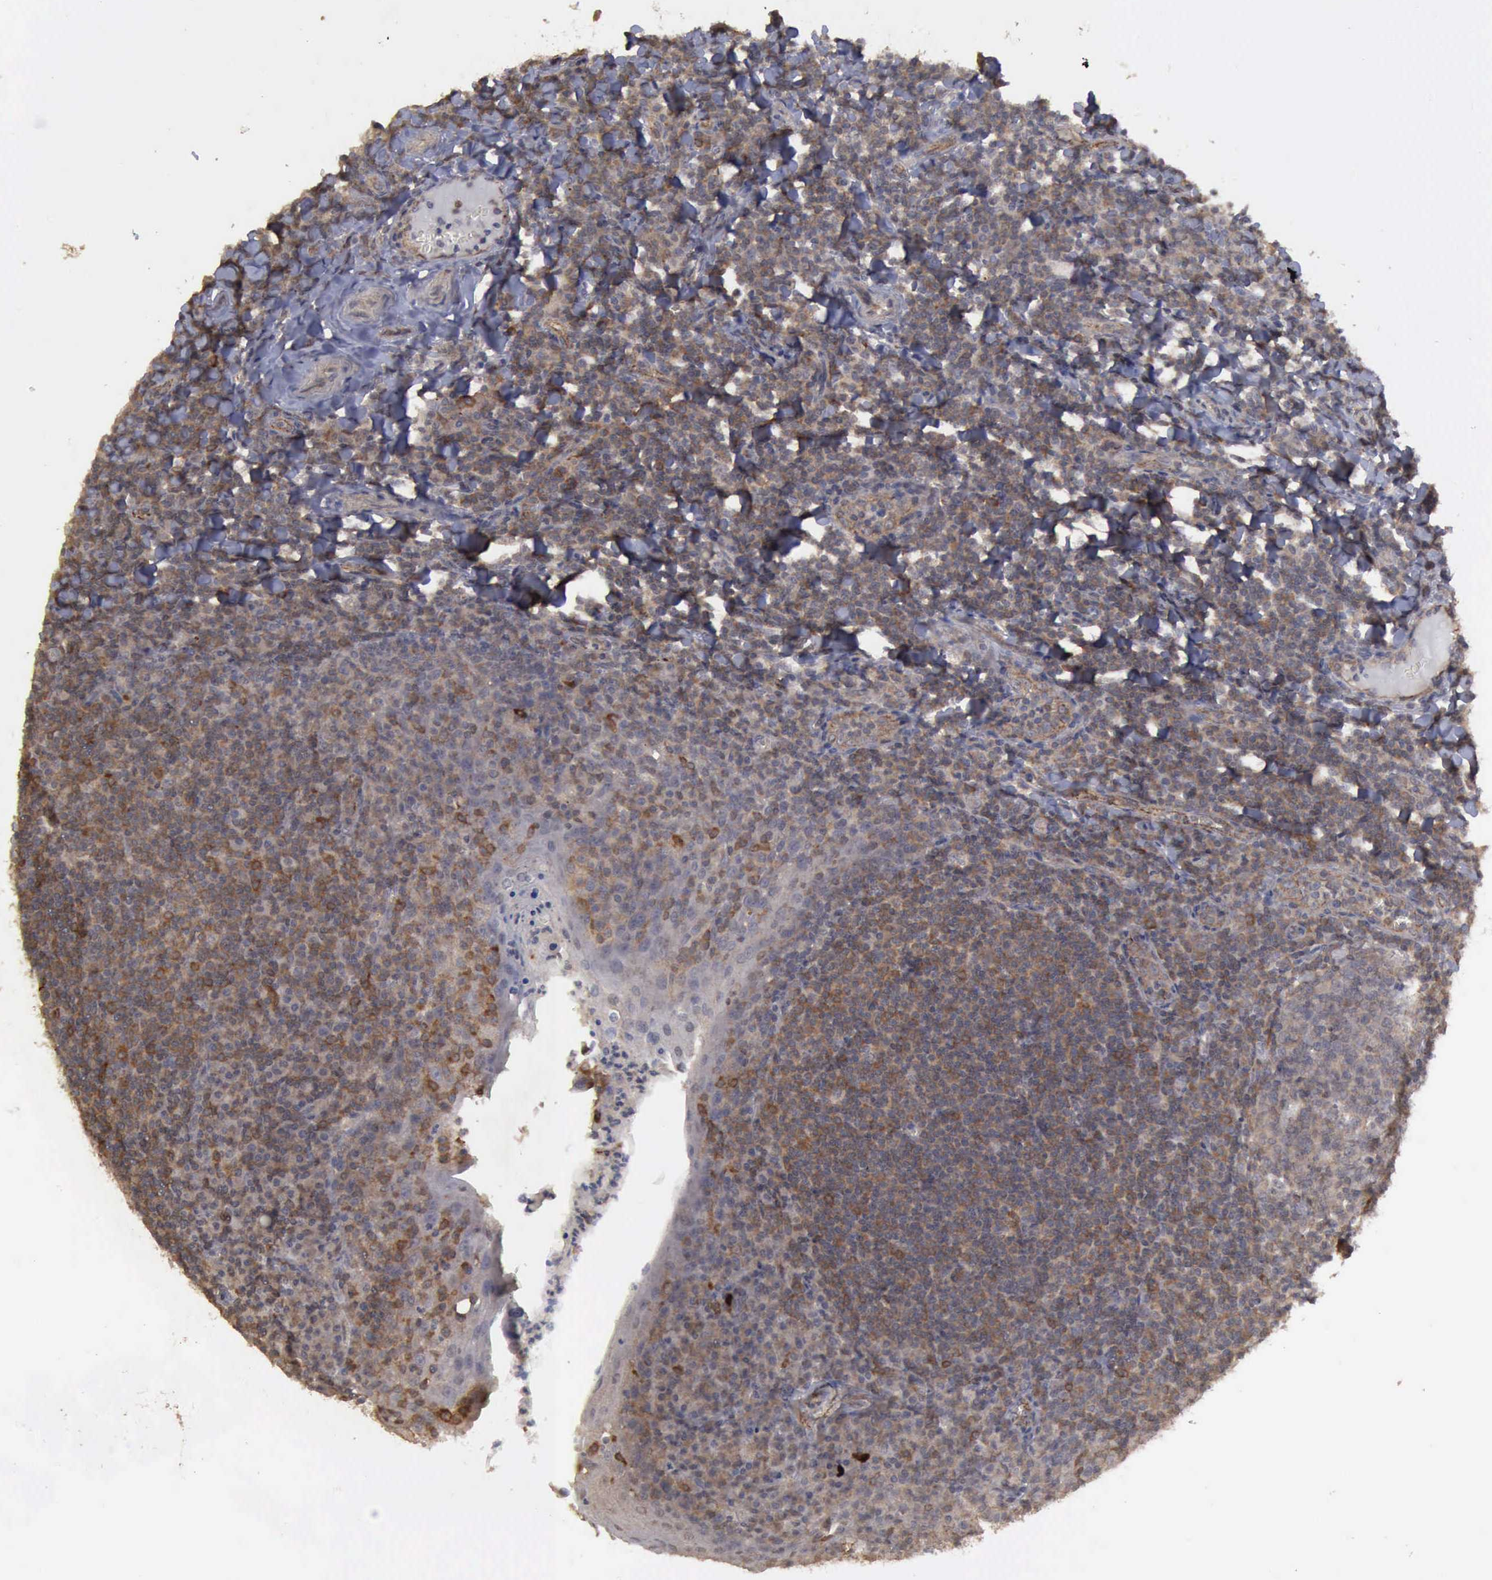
{"staining": {"intensity": "moderate", "quantity": "25%-75%", "location": "cytoplasmic/membranous"}, "tissue": "tonsil", "cell_type": "Germinal center cells", "image_type": "normal", "snomed": [{"axis": "morphology", "description": "Normal tissue, NOS"}, {"axis": "topography", "description": "Tonsil"}], "caption": "Tonsil stained with a brown dye displays moderate cytoplasmic/membranous positive positivity in about 25%-75% of germinal center cells.", "gene": "CRKL", "patient": {"sex": "male", "age": 31}}